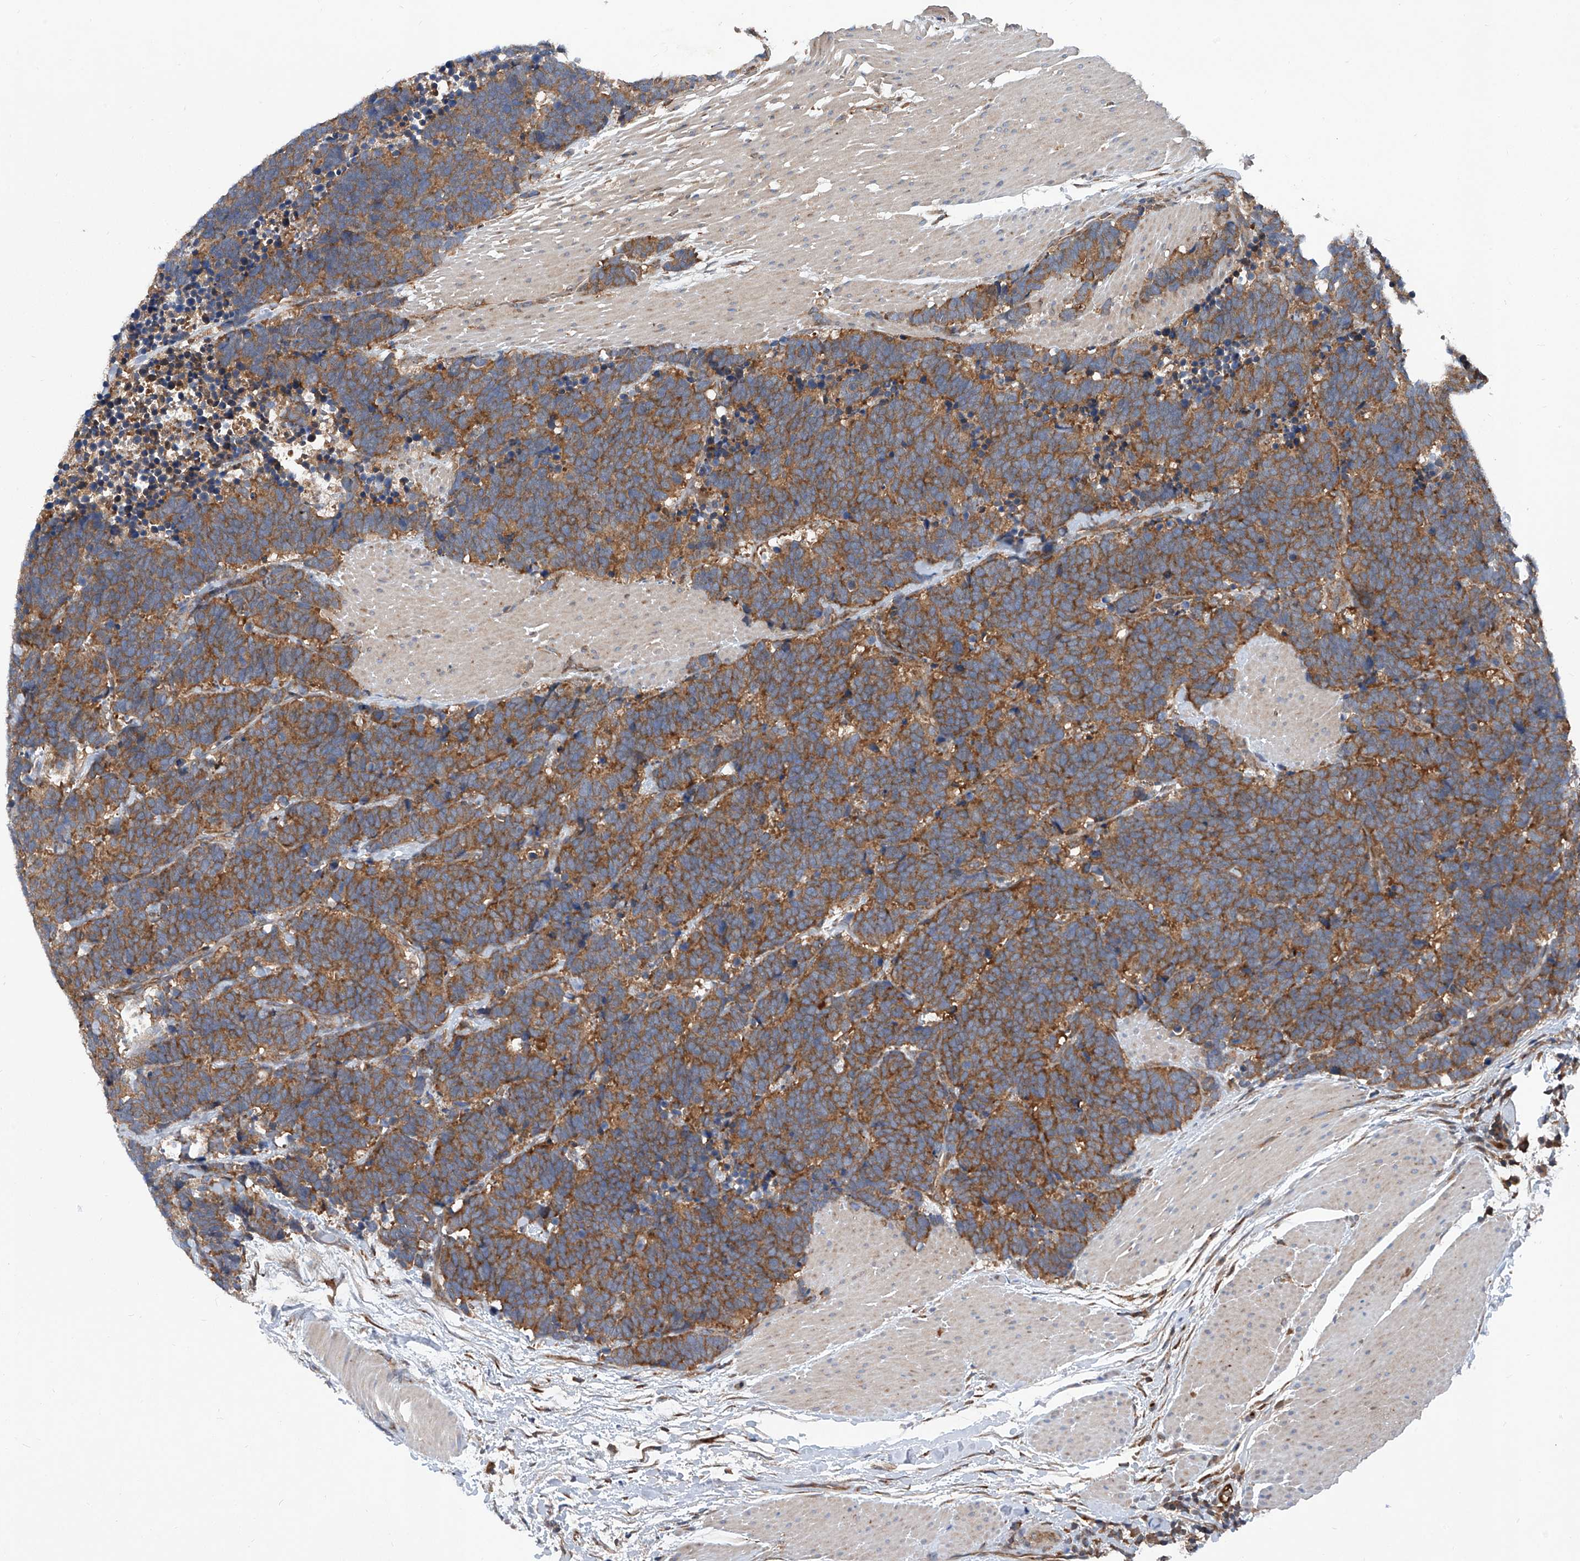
{"staining": {"intensity": "moderate", "quantity": ">75%", "location": "cytoplasmic/membranous"}, "tissue": "carcinoid", "cell_type": "Tumor cells", "image_type": "cancer", "snomed": [{"axis": "morphology", "description": "Carcinoma, NOS"}, {"axis": "morphology", "description": "Carcinoid, malignant, NOS"}, {"axis": "topography", "description": "Urinary bladder"}], "caption": "This is an image of IHC staining of carcinoid, which shows moderate expression in the cytoplasmic/membranous of tumor cells.", "gene": "ASCC3", "patient": {"sex": "male", "age": 57}}